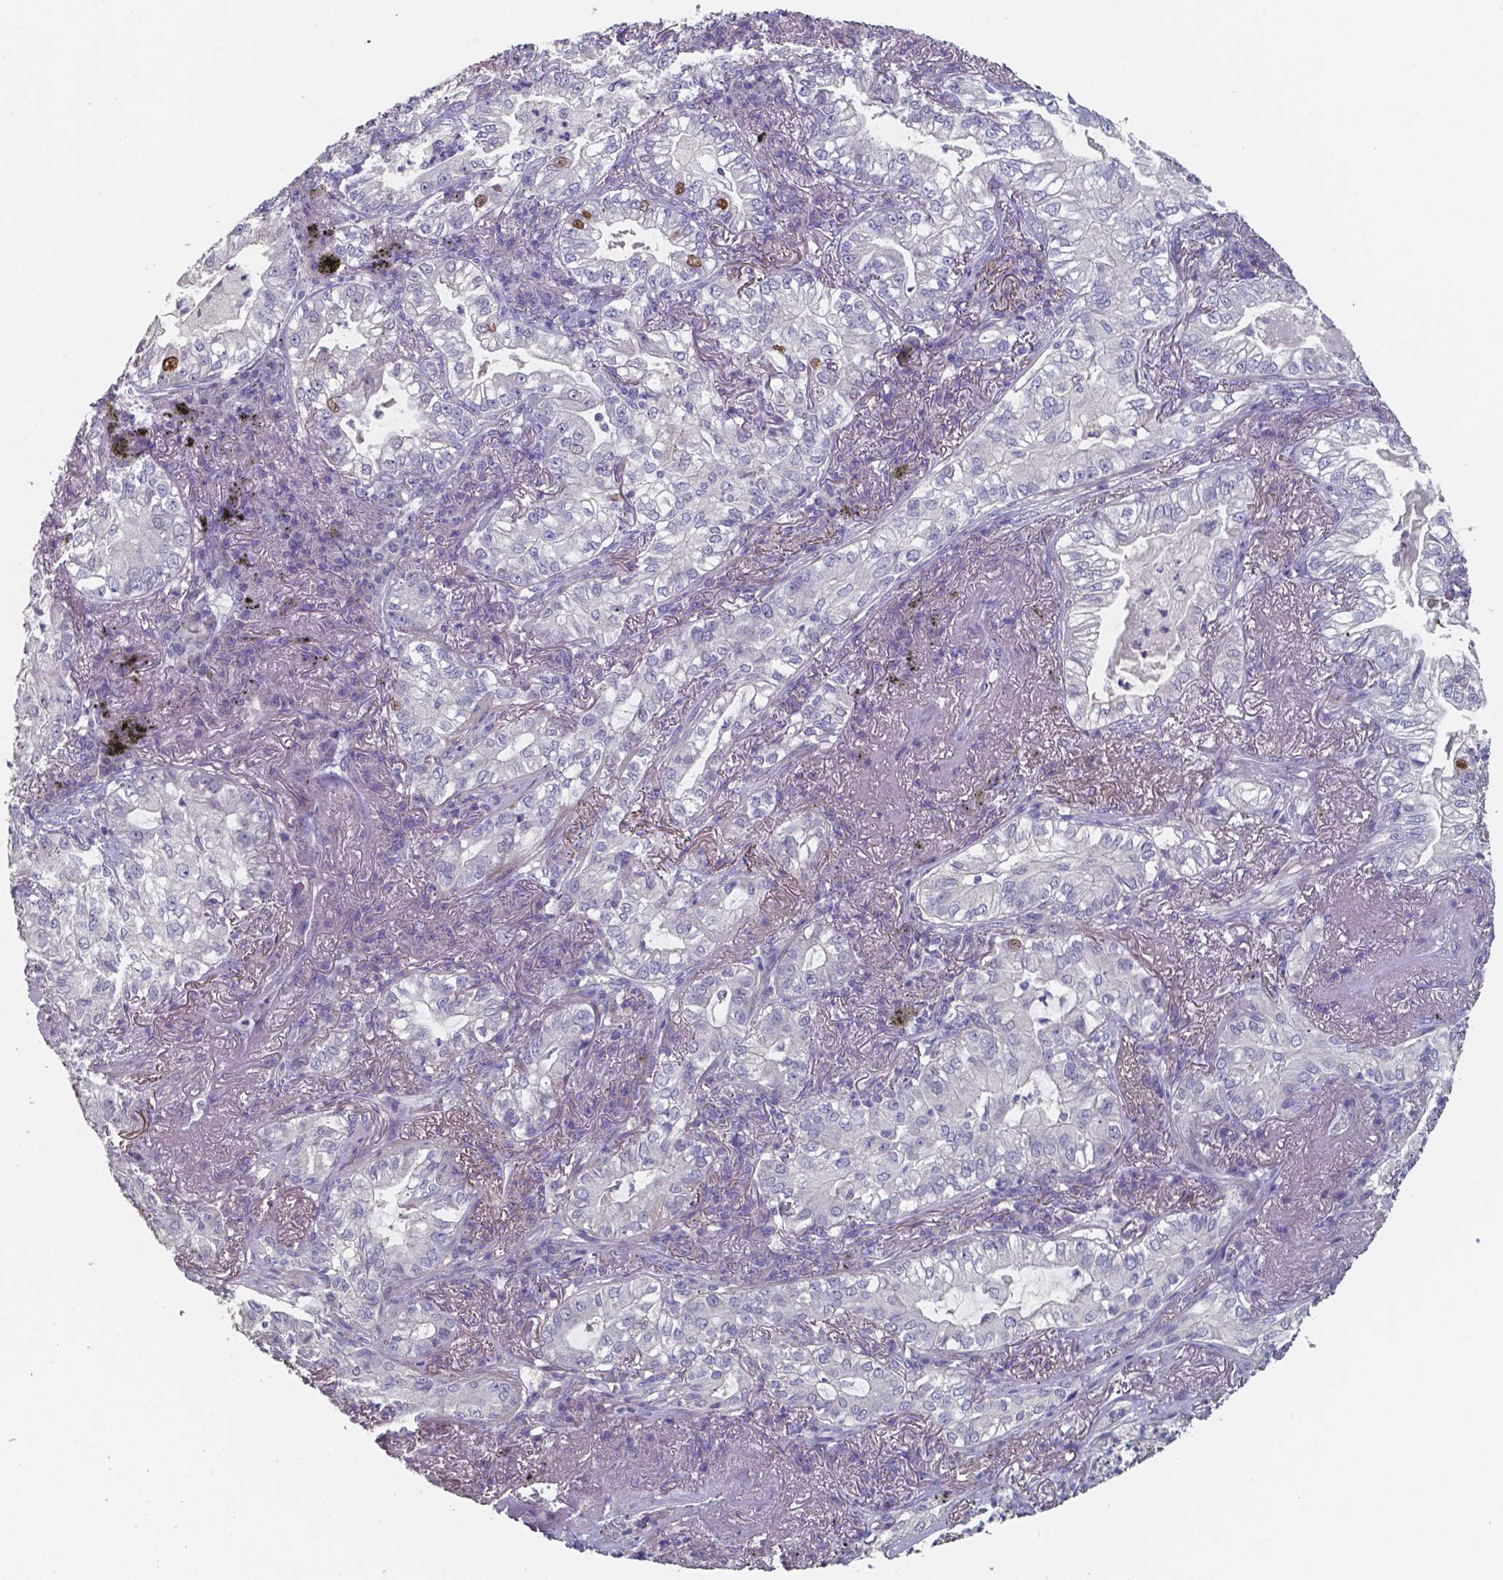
{"staining": {"intensity": "moderate", "quantity": "<25%", "location": "nuclear"}, "tissue": "lung cancer", "cell_type": "Tumor cells", "image_type": "cancer", "snomed": [{"axis": "morphology", "description": "Adenocarcinoma, NOS"}, {"axis": "topography", "description": "Lung"}], "caption": "IHC micrograph of human lung cancer stained for a protein (brown), which reveals low levels of moderate nuclear expression in approximately <25% of tumor cells.", "gene": "FOXJ1", "patient": {"sex": "female", "age": 73}}